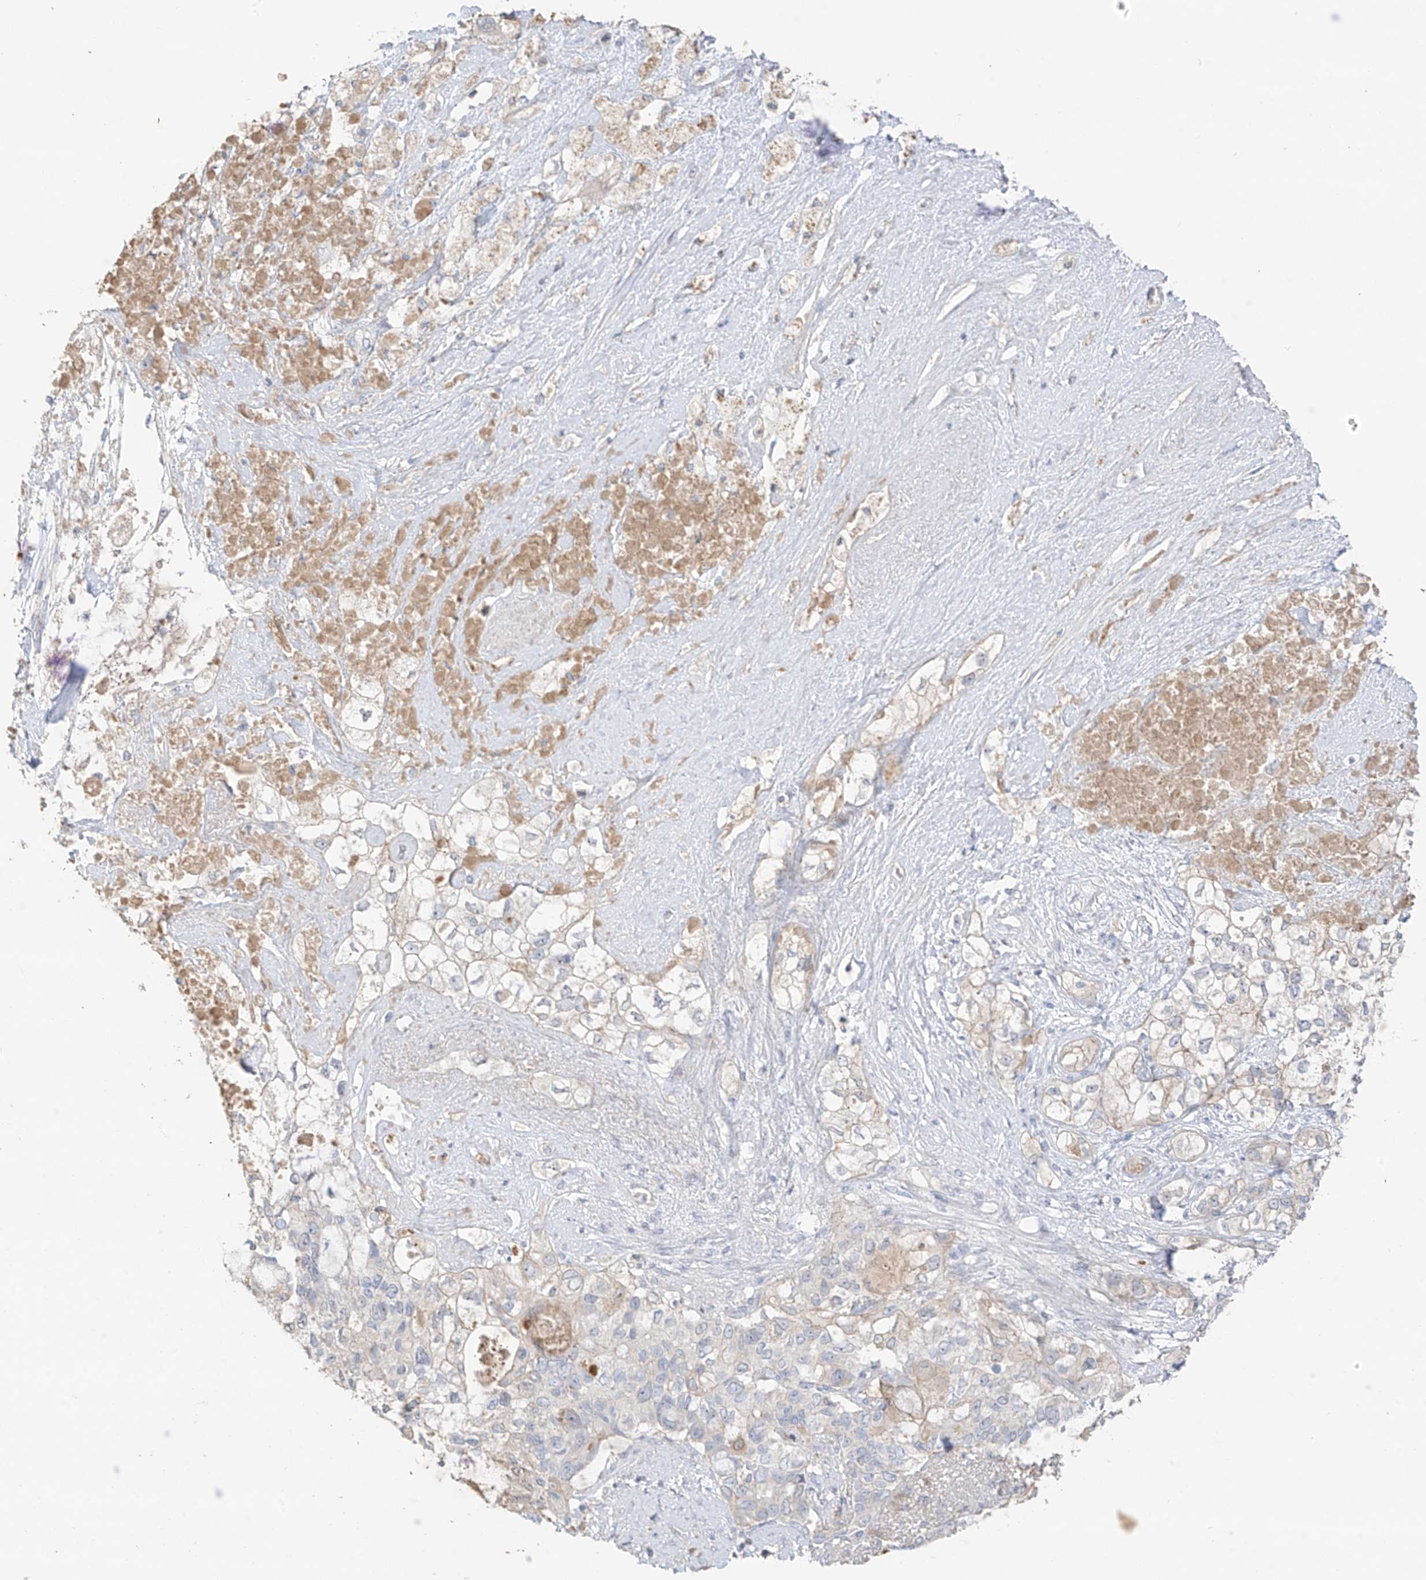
{"staining": {"intensity": "negative", "quantity": "none", "location": "none"}, "tissue": "pancreatic cancer", "cell_type": "Tumor cells", "image_type": "cancer", "snomed": [{"axis": "morphology", "description": "Adenocarcinoma, NOS"}, {"axis": "topography", "description": "Pancreas"}], "caption": "A micrograph of adenocarcinoma (pancreatic) stained for a protein displays no brown staining in tumor cells.", "gene": "CAPN13", "patient": {"sex": "female", "age": 56}}